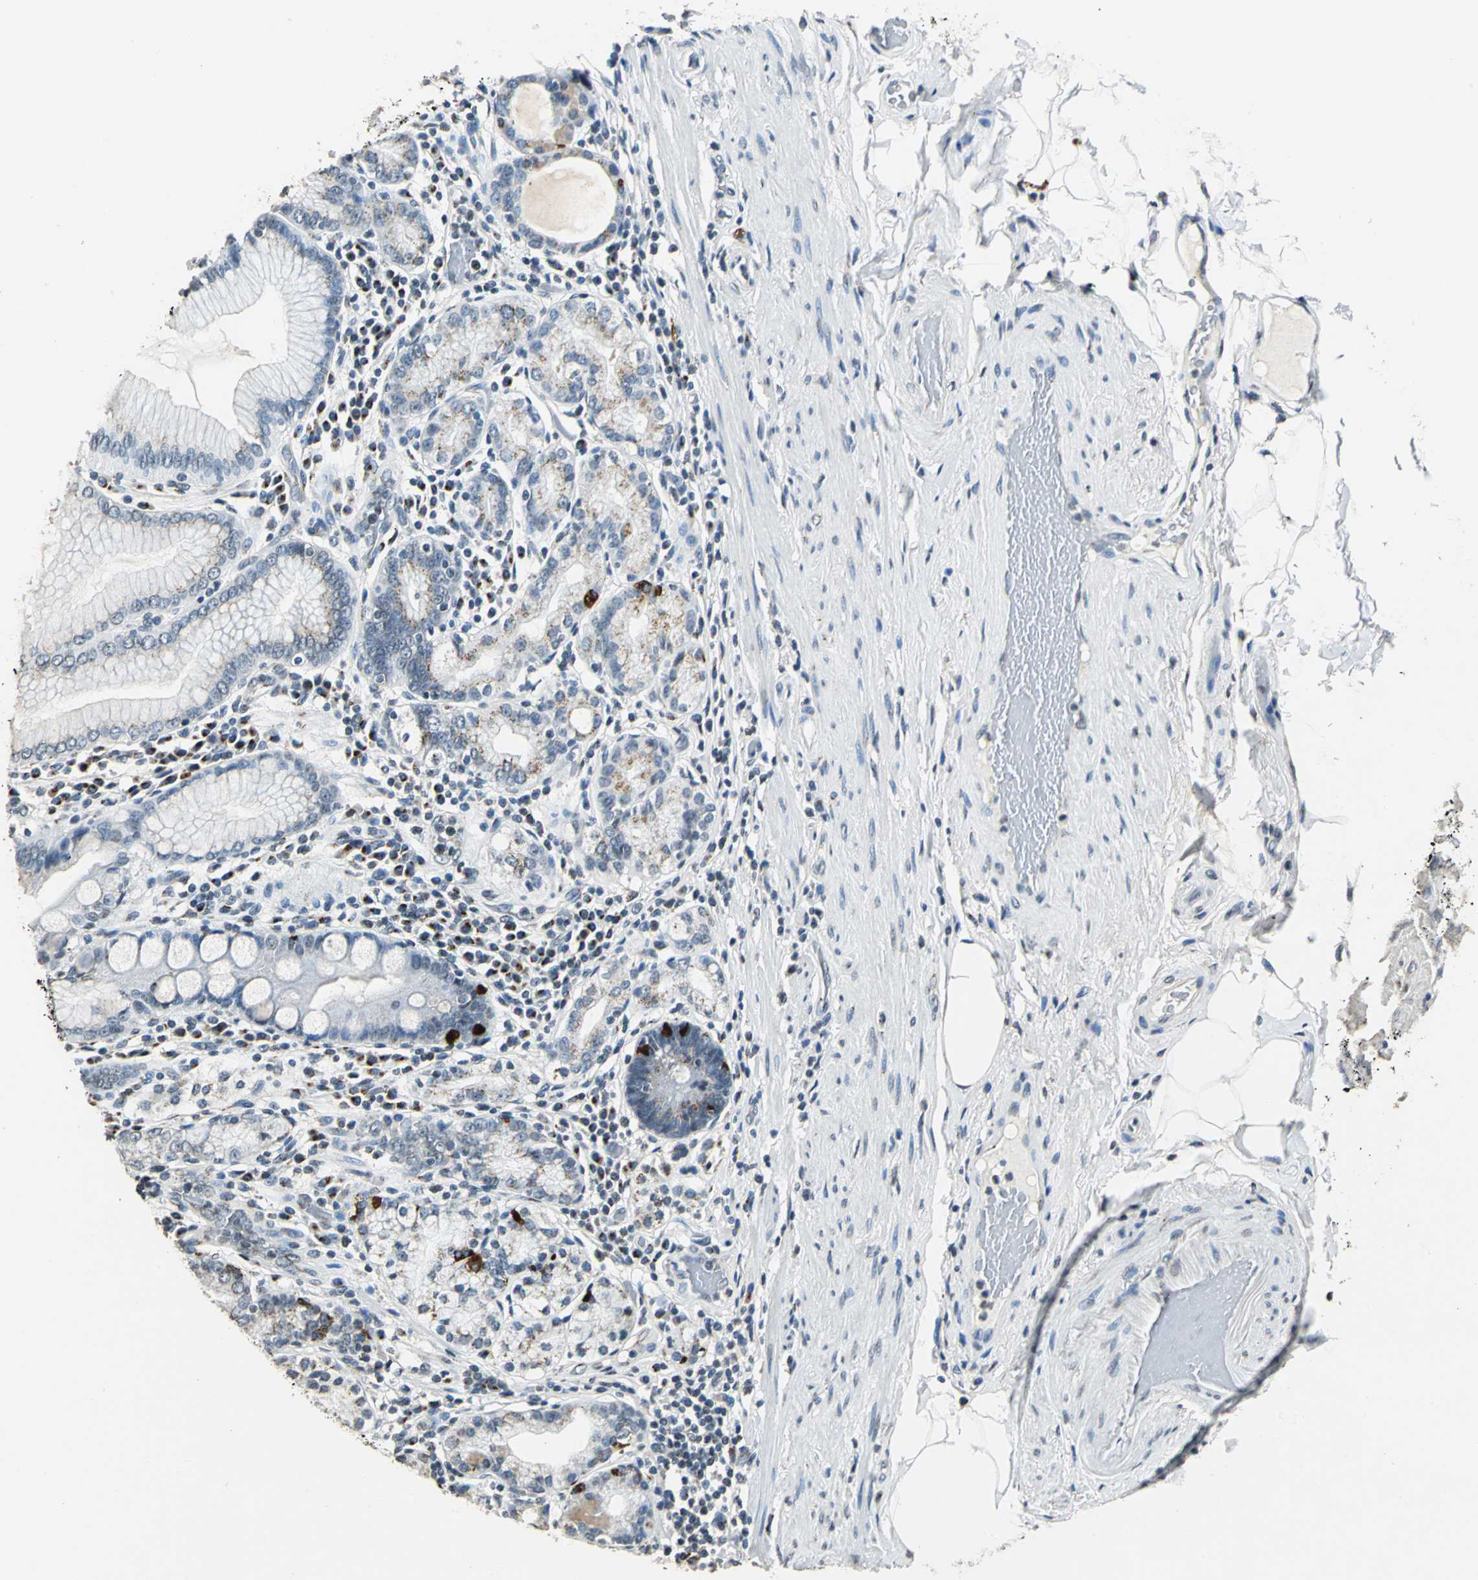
{"staining": {"intensity": "weak", "quantity": "25%-75%", "location": "cytoplasmic/membranous"}, "tissue": "stomach", "cell_type": "Glandular cells", "image_type": "normal", "snomed": [{"axis": "morphology", "description": "Normal tissue, NOS"}, {"axis": "topography", "description": "Stomach, lower"}], "caption": "This is an image of immunohistochemistry staining of benign stomach, which shows weak expression in the cytoplasmic/membranous of glandular cells.", "gene": "TMEM115", "patient": {"sex": "female", "age": 76}}